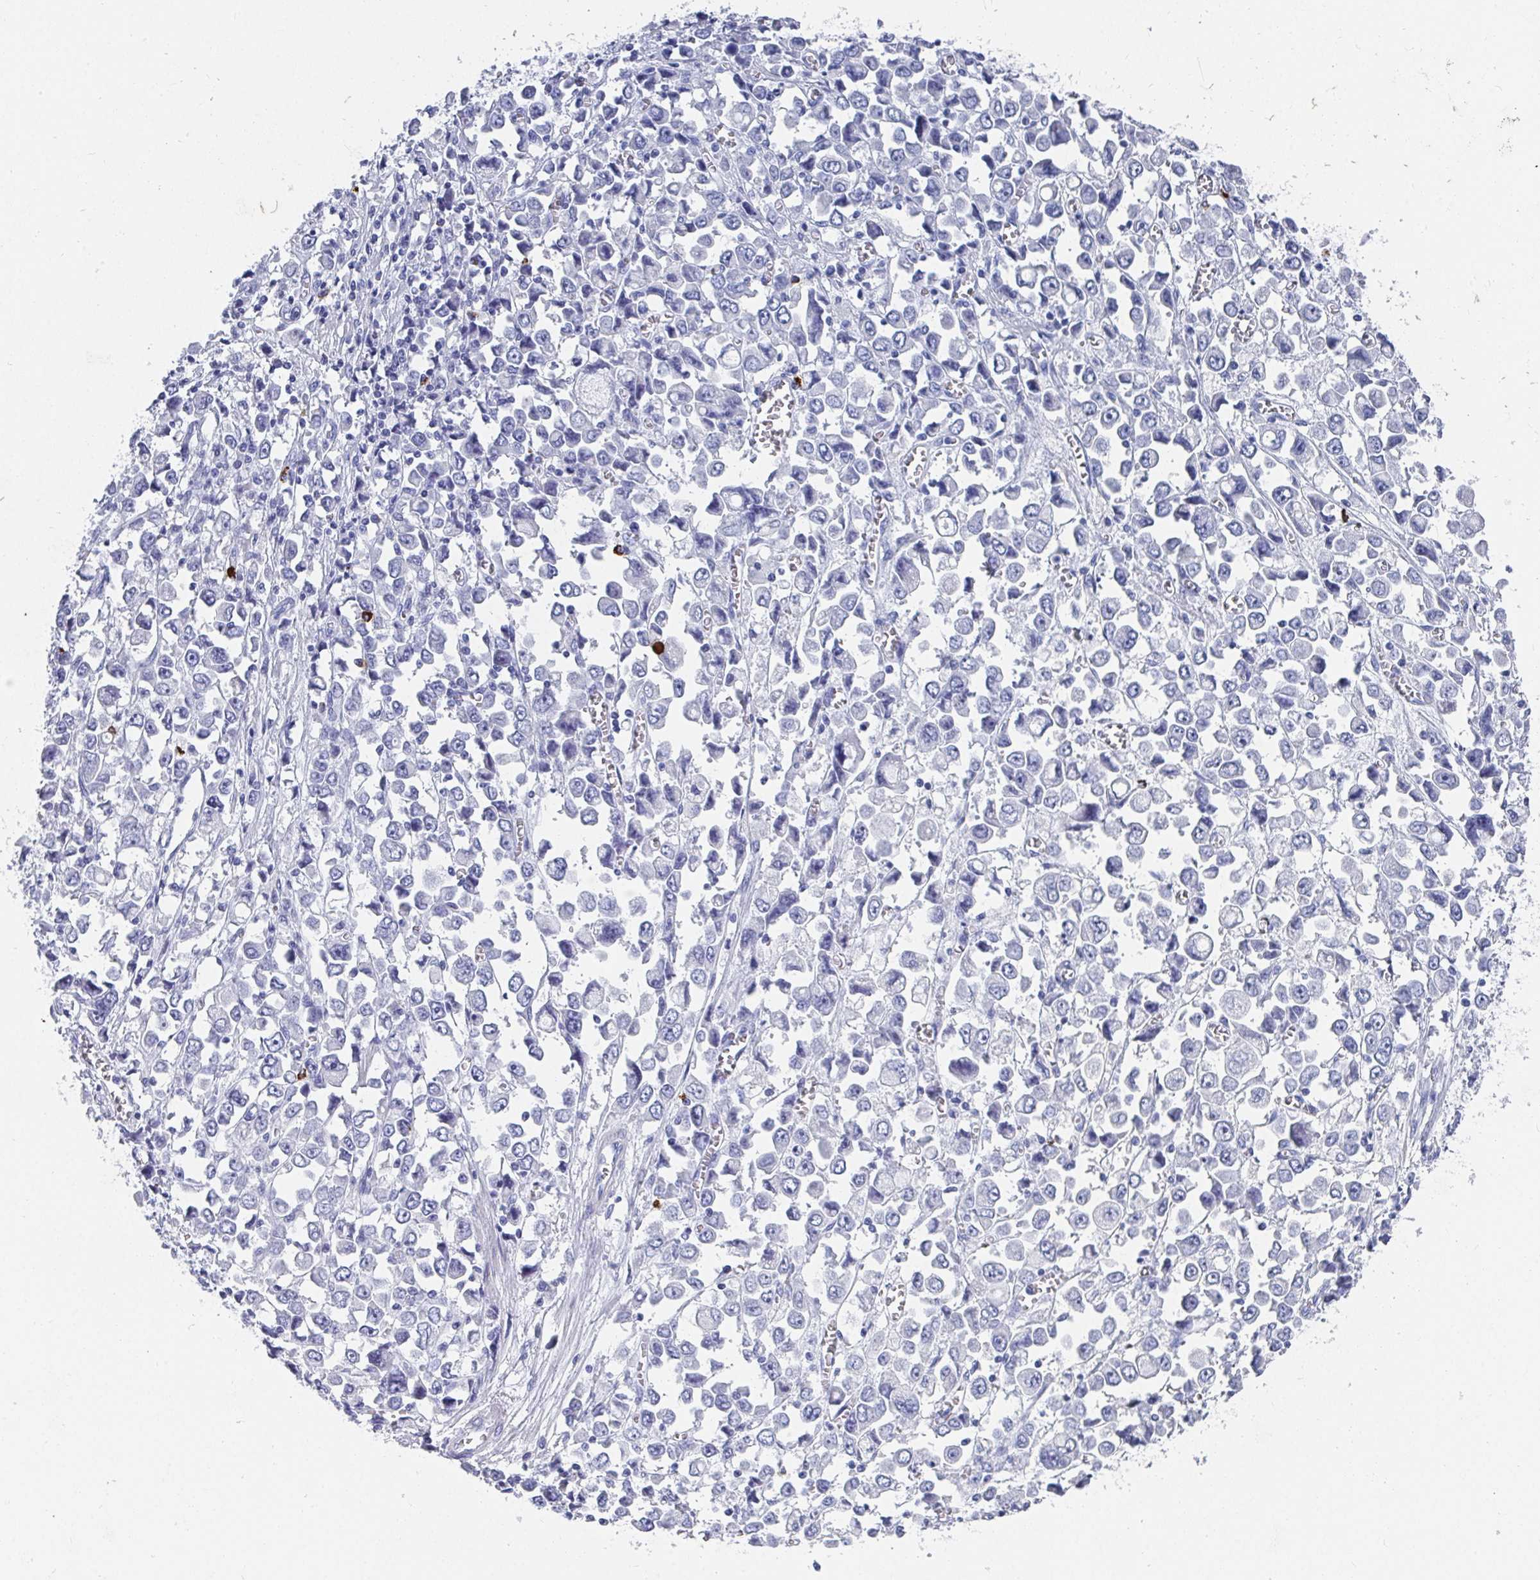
{"staining": {"intensity": "negative", "quantity": "none", "location": "none"}, "tissue": "stomach cancer", "cell_type": "Tumor cells", "image_type": "cancer", "snomed": [{"axis": "morphology", "description": "Adenocarcinoma, NOS"}, {"axis": "topography", "description": "Stomach, upper"}], "caption": "This is a micrograph of immunohistochemistry staining of stomach cancer (adenocarcinoma), which shows no positivity in tumor cells.", "gene": "GRIA1", "patient": {"sex": "male", "age": 70}}